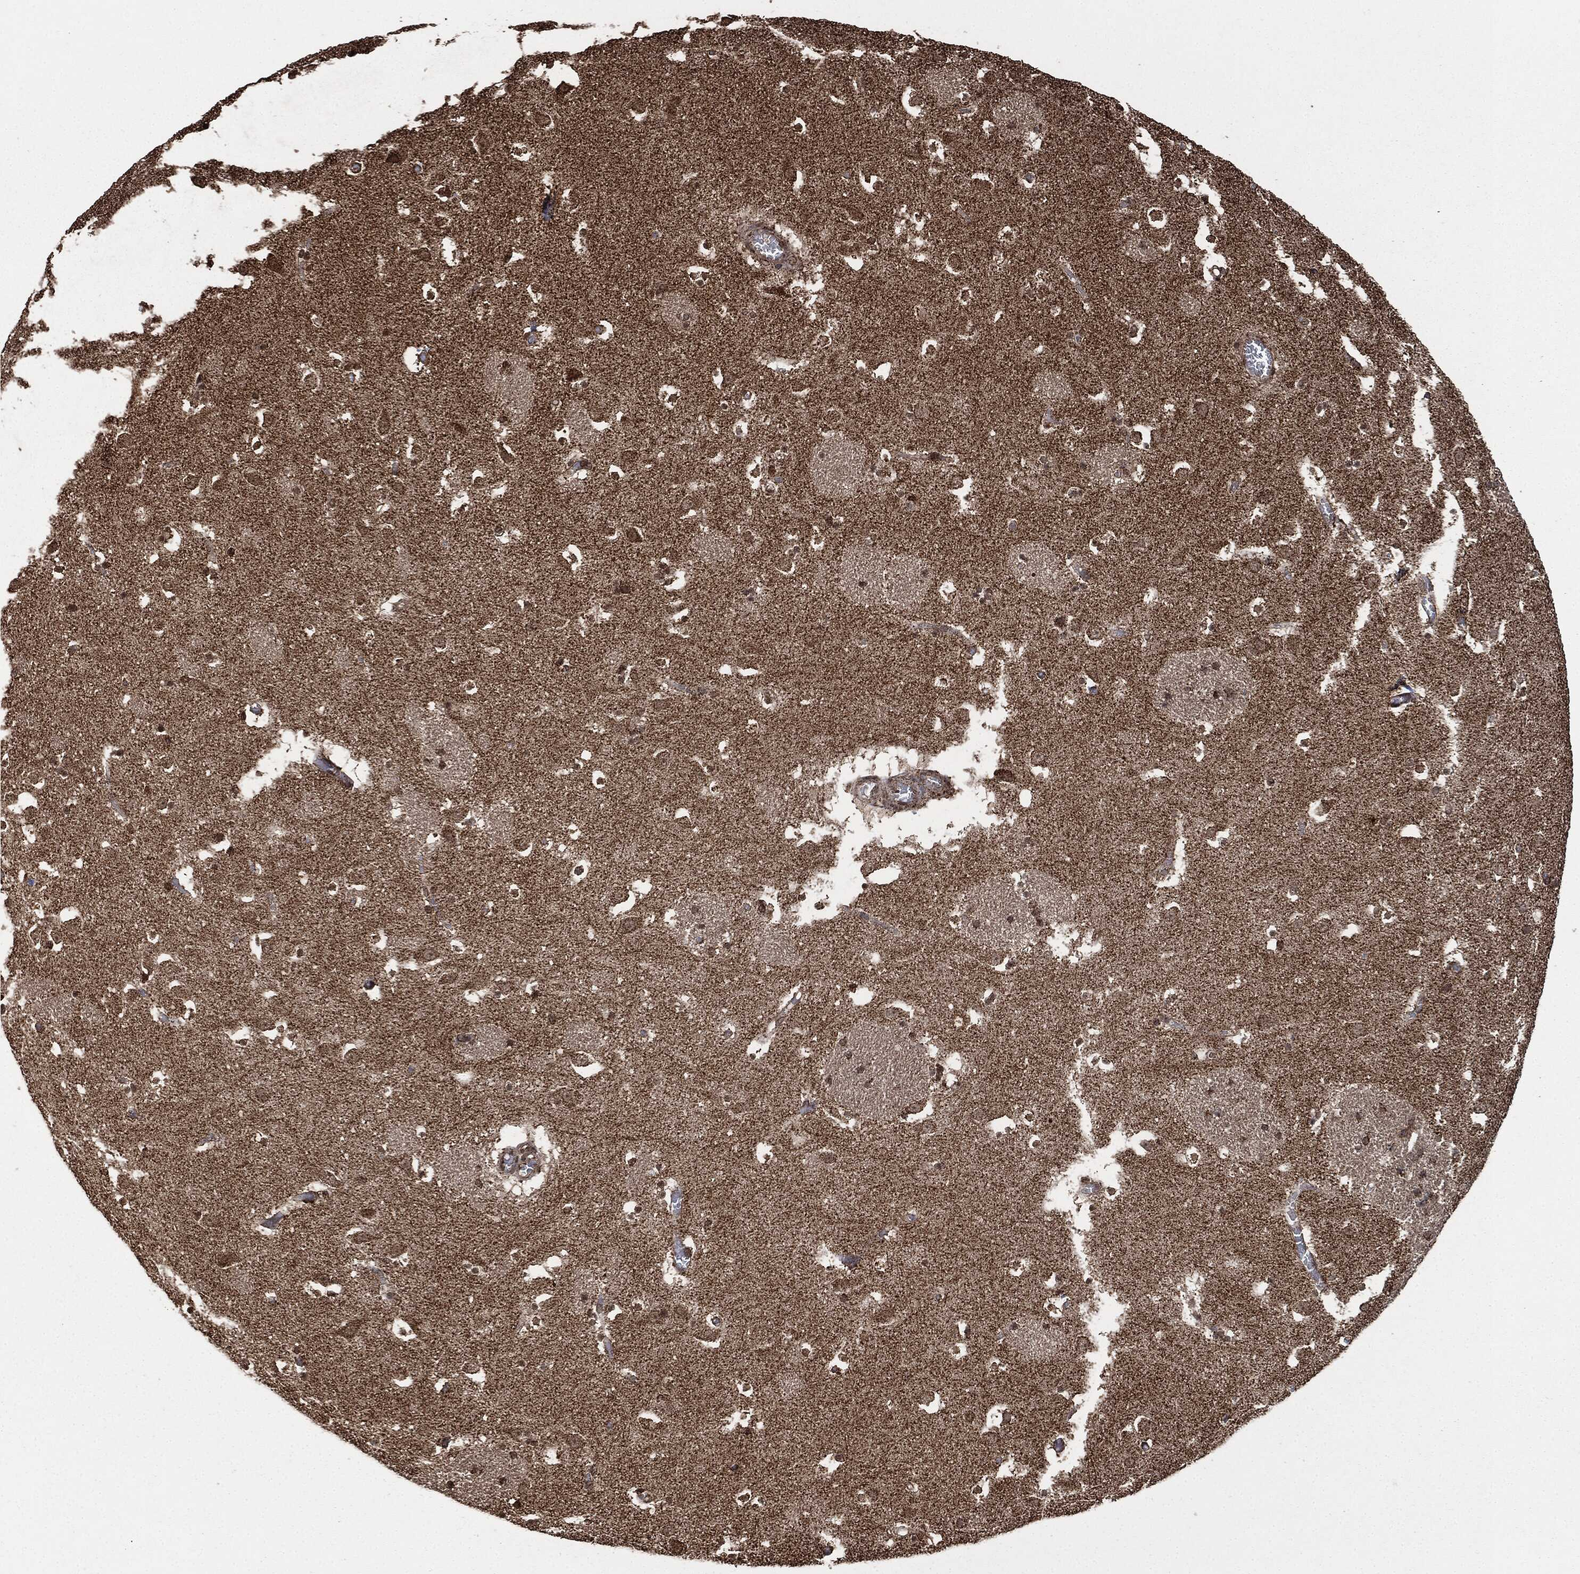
{"staining": {"intensity": "strong", "quantity": "25%-75%", "location": "cytoplasmic/membranous"}, "tissue": "caudate", "cell_type": "Glial cells", "image_type": "normal", "snomed": [{"axis": "morphology", "description": "Normal tissue, NOS"}, {"axis": "topography", "description": "Lateral ventricle wall"}], "caption": "Immunohistochemistry (IHC) histopathology image of benign caudate: human caudate stained using immunohistochemistry (IHC) exhibits high levels of strong protein expression localized specifically in the cytoplasmic/membranous of glial cells, appearing as a cytoplasmic/membranous brown color.", "gene": "LIG3", "patient": {"sex": "female", "age": 42}}